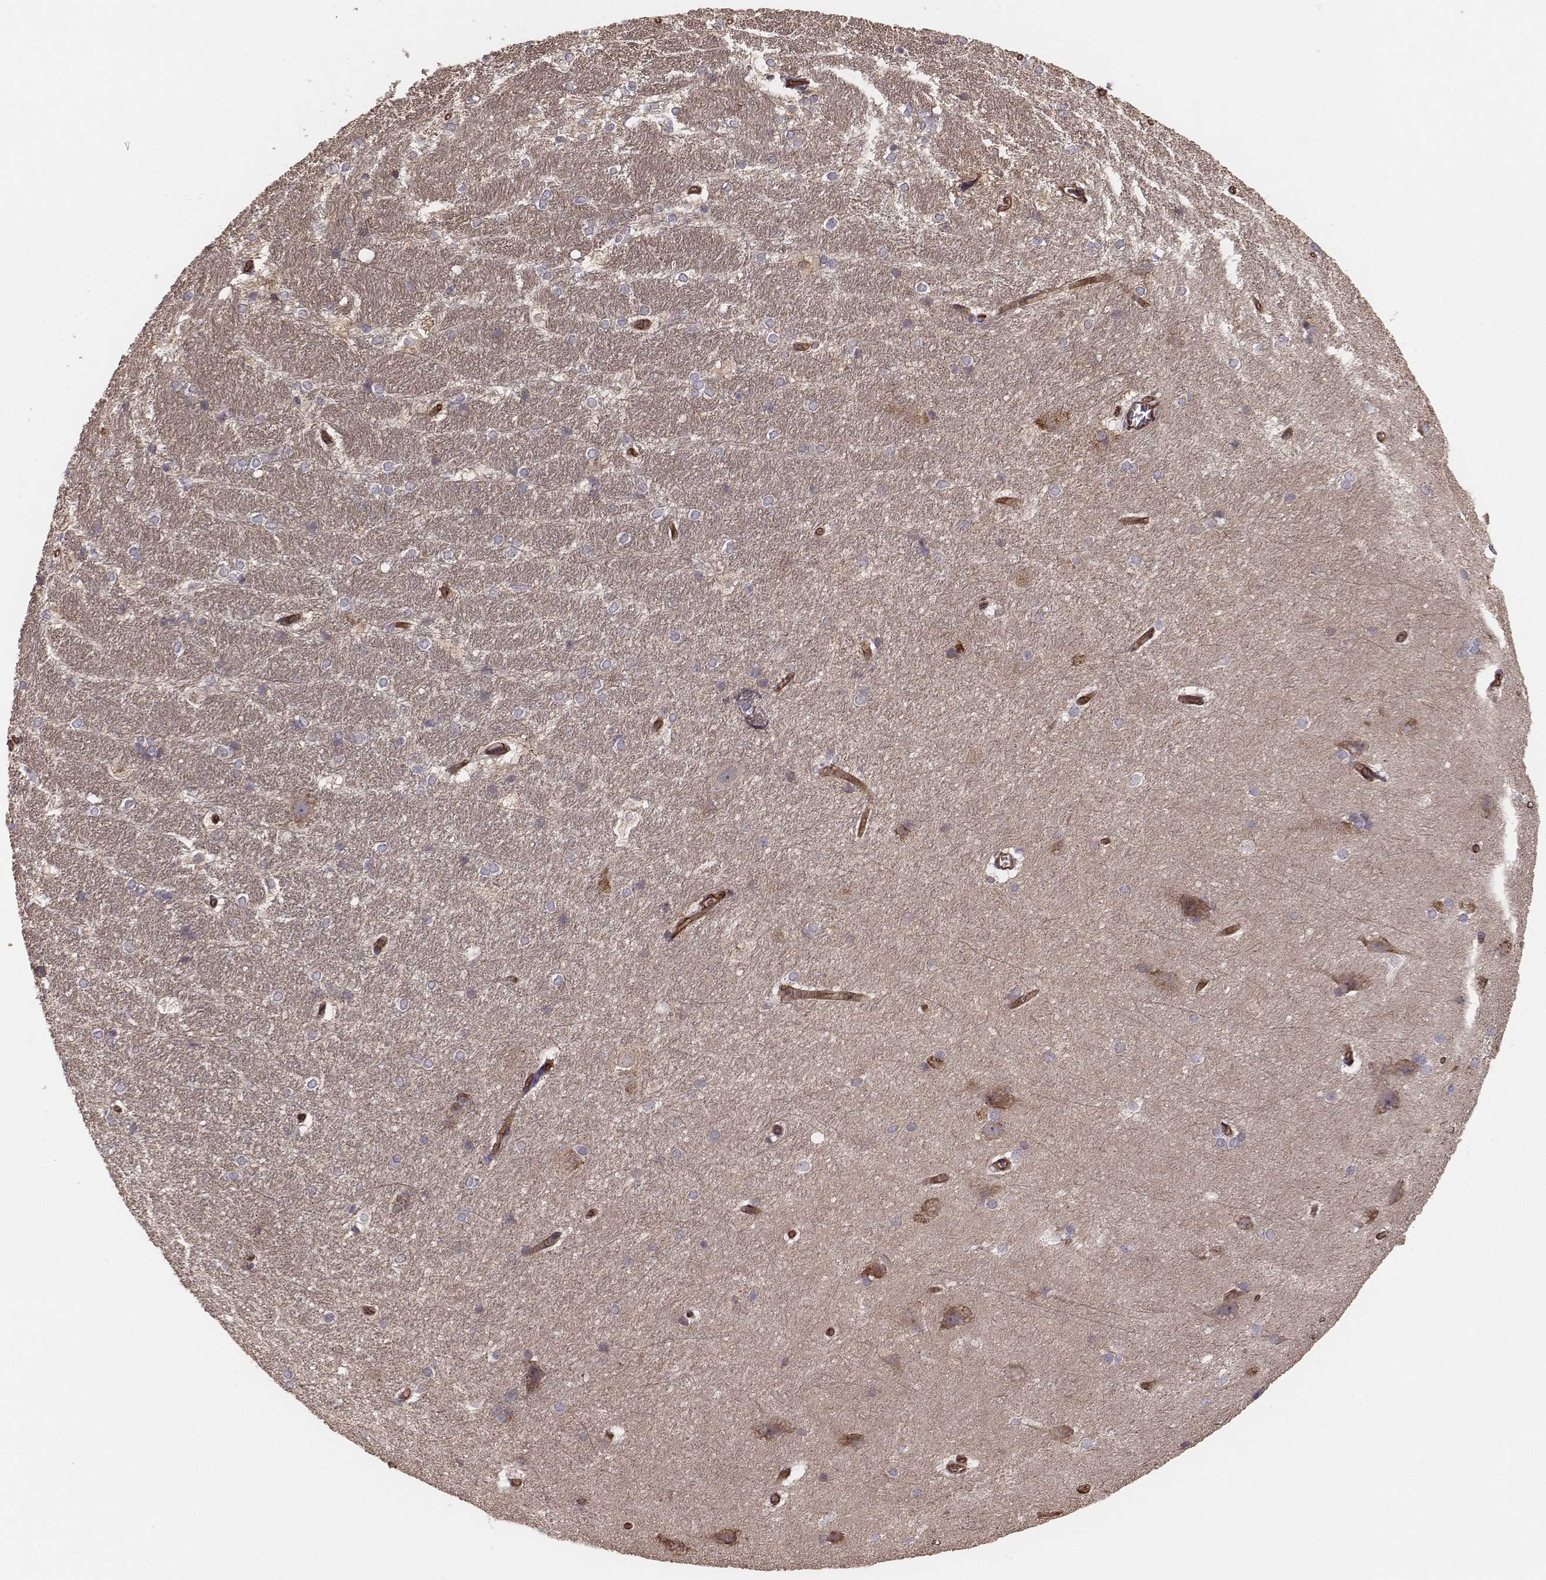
{"staining": {"intensity": "strong", "quantity": "<25%", "location": "cytoplasmic/membranous"}, "tissue": "hippocampus", "cell_type": "Glial cells", "image_type": "normal", "snomed": [{"axis": "morphology", "description": "Normal tissue, NOS"}, {"axis": "topography", "description": "Cerebral cortex"}, {"axis": "topography", "description": "Hippocampus"}], "caption": "IHC staining of normal hippocampus, which exhibits medium levels of strong cytoplasmic/membranous staining in about <25% of glial cells indicating strong cytoplasmic/membranous protein staining. The staining was performed using DAB (3,3'-diaminobenzidine) (brown) for protein detection and nuclei were counterstained in hematoxylin (blue).", "gene": "PALMD", "patient": {"sex": "female", "age": 19}}